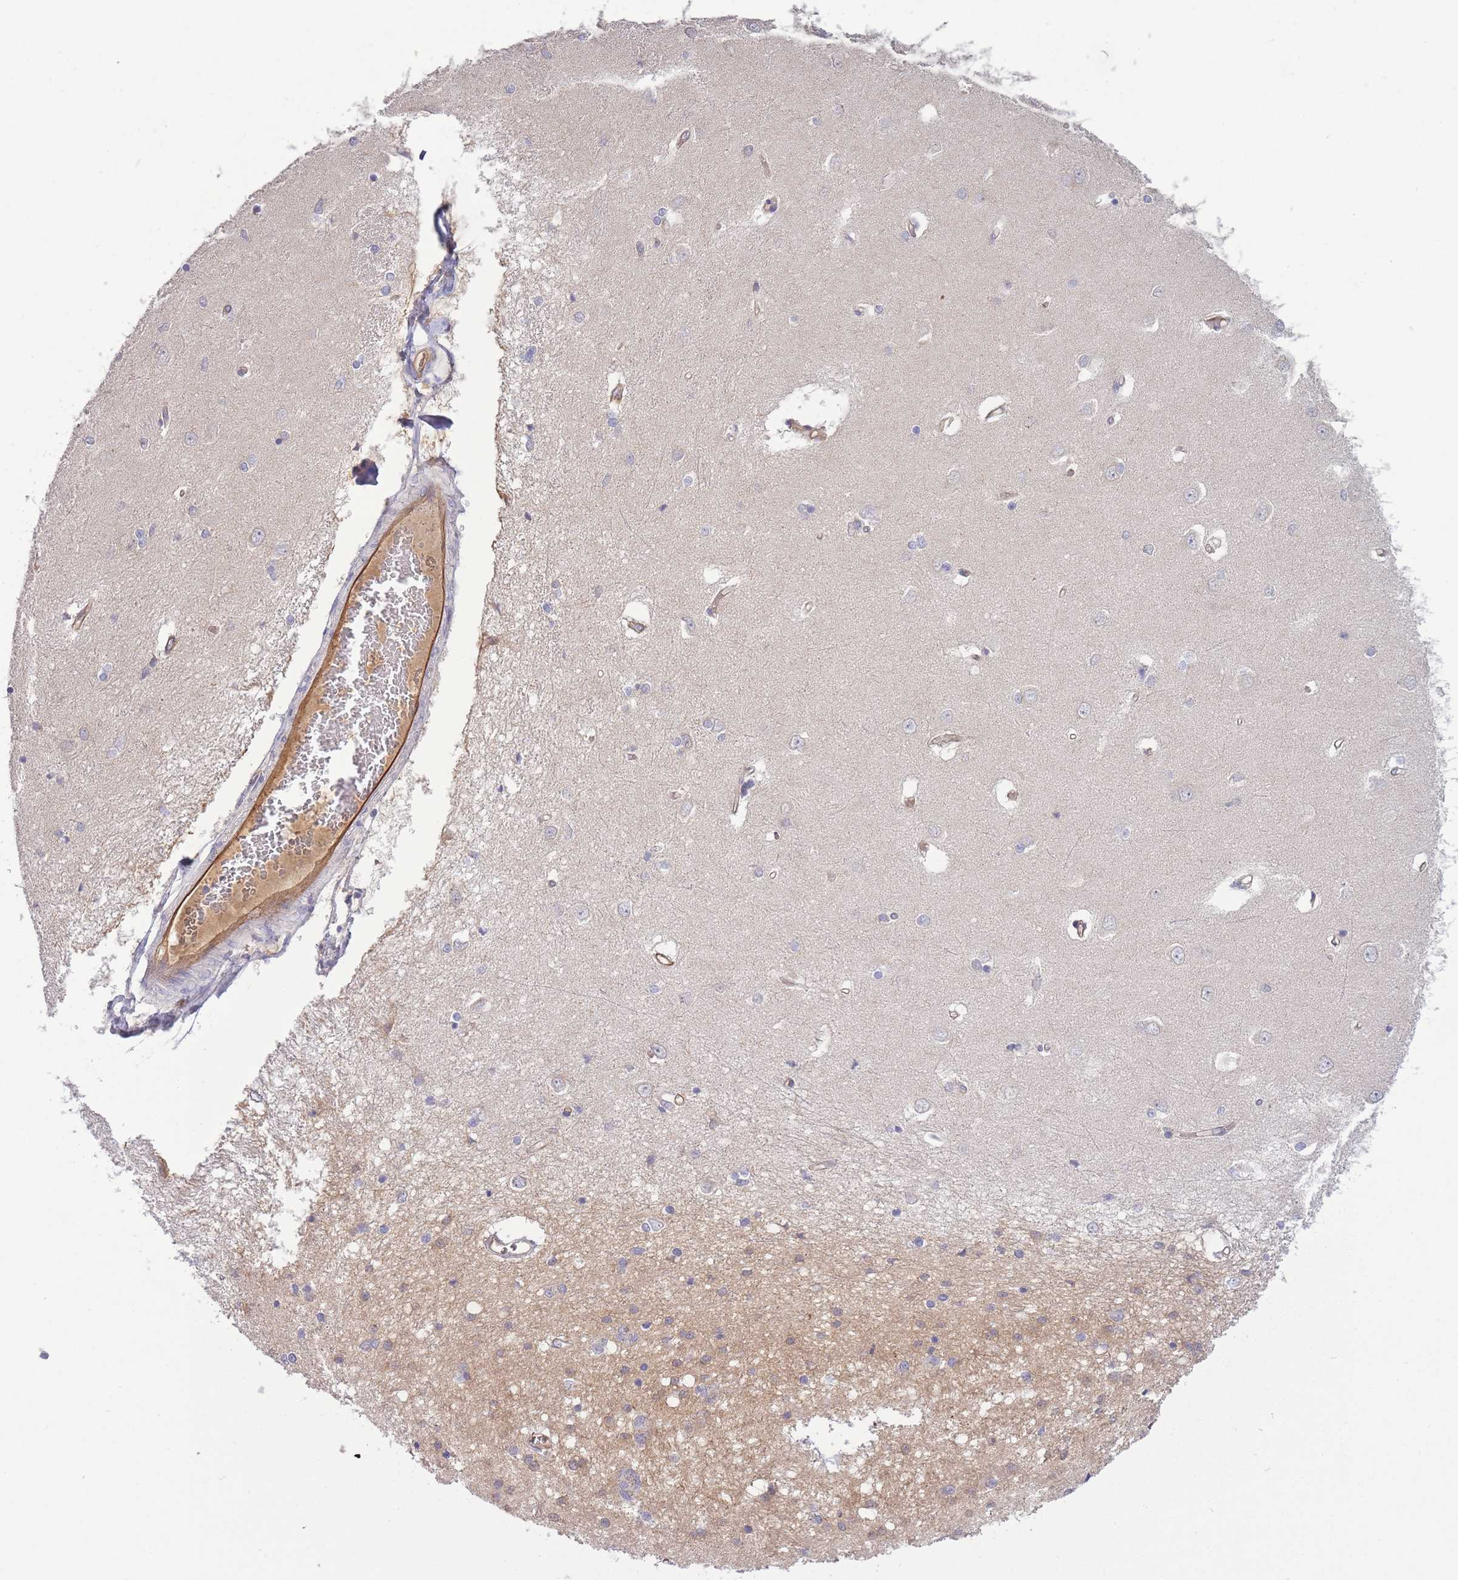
{"staining": {"intensity": "weak", "quantity": "<25%", "location": "cytoplasmic/membranous"}, "tissue": "caudate", "cell_type": "Glial cells", "image_type": "normal", "snomed": [{"axis": "morphology", "description": "Normal tissue, NOS"}, {"axis": "topography", "description": "Lateral ventricle wall"}], "caption": "There is no significant positivity in glial cells of caudate. (Brightfield microscopy of DAB (3,3'-diaminobenzidine) IHC at high magnification).", "gene": "NDUFAF5", "patient": {"sex": "male", "age": 37}}